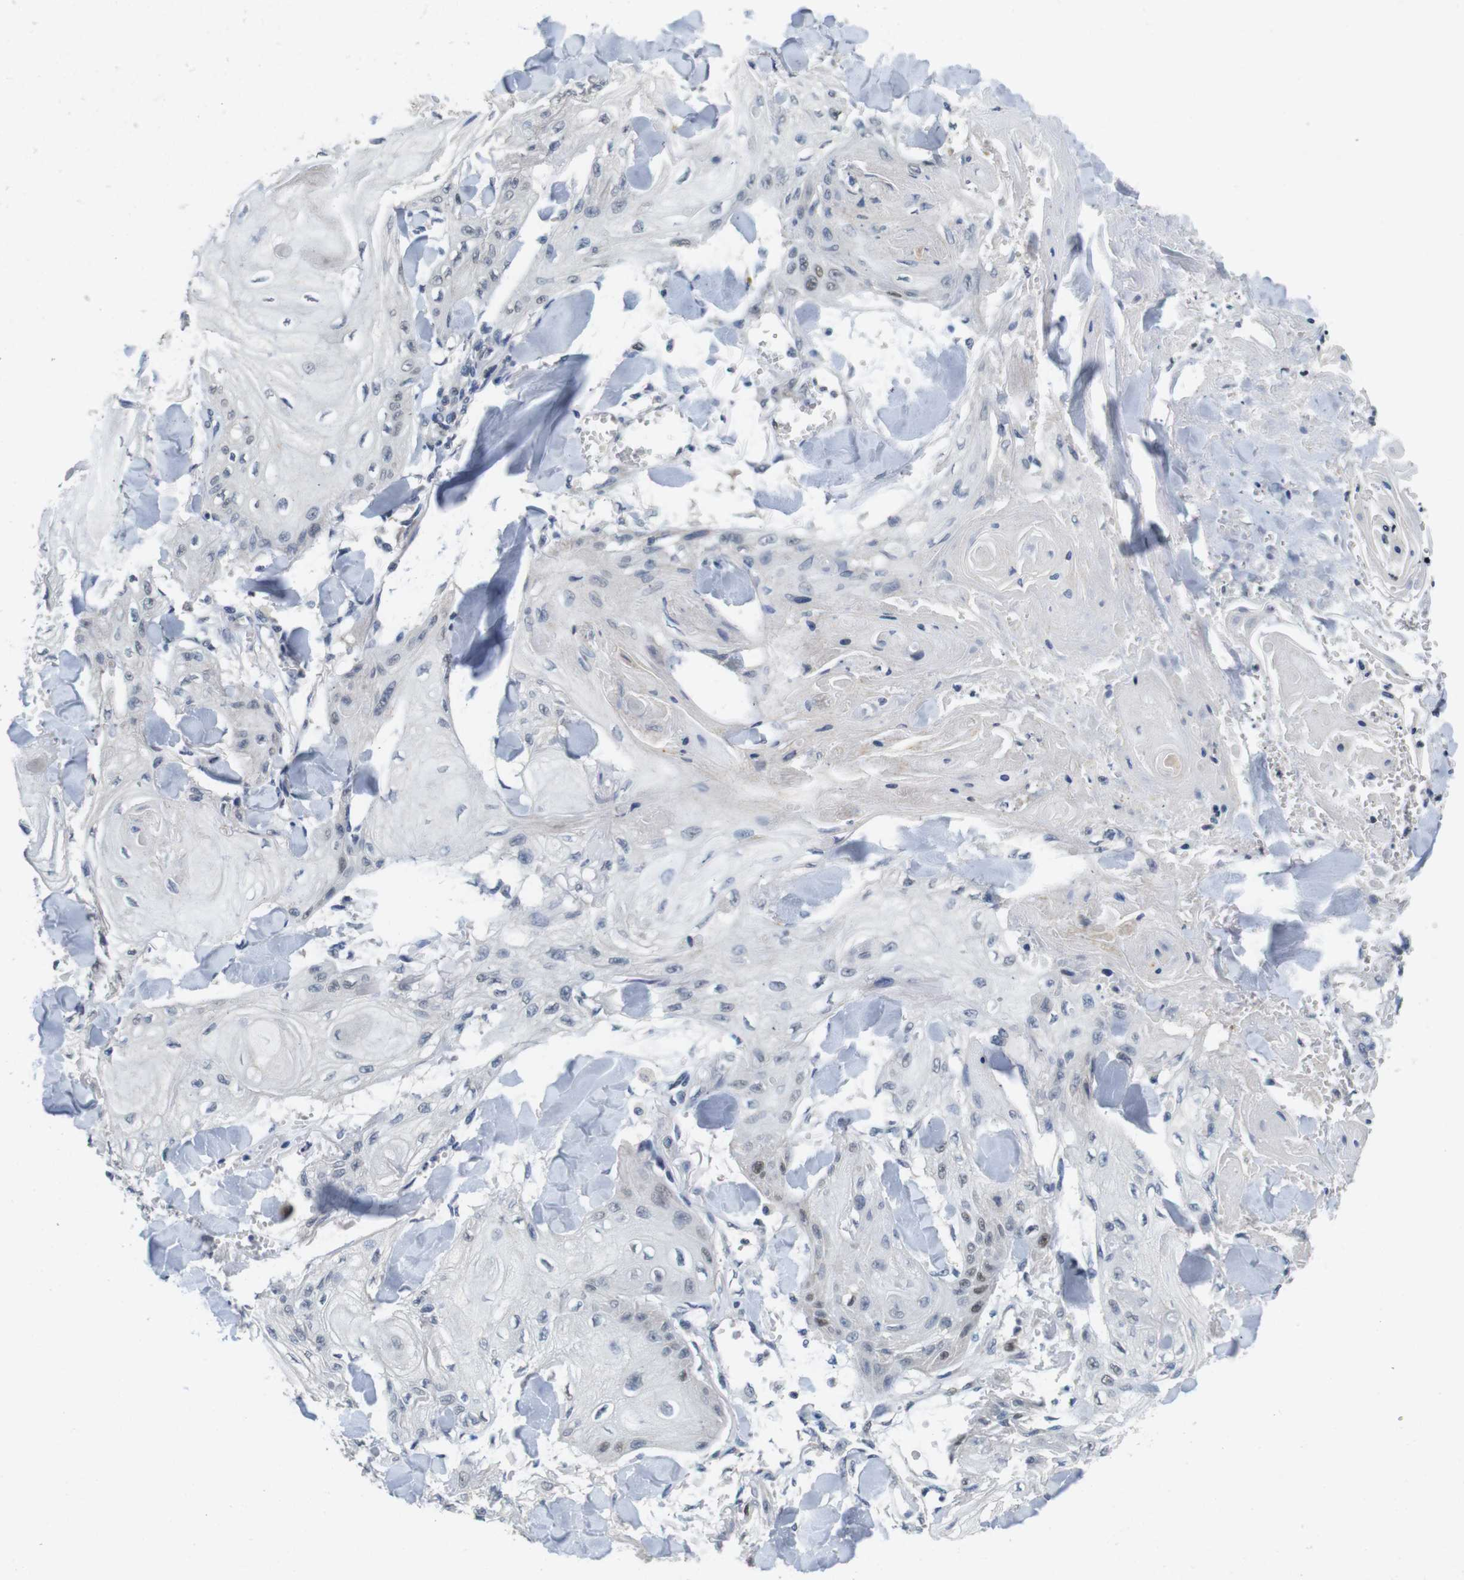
{"staining": {"intensity": "moderate", "quantity": "<25%", "location": "nuclear"}, "tissue": "skin cancer", "cell_type": "Tumor cells", "image_type": "cancer", "snomed": [{"axis": "morphology", "description": "Squamous cell carcinoma, NOS"}, {"axis": "topography", "description": "Skin"}], "caption": "Skin cancer (squamous cell carcinoma) stained with DAB immunohistochemistry (IHC) shows low levels of moderate nuclear staining in about <25% of tumor cells. (Brightfield microscopy of DAB IHC at high magnification).", "gene": "SKP2", "patient": {"sex": "male", "age": 74}}